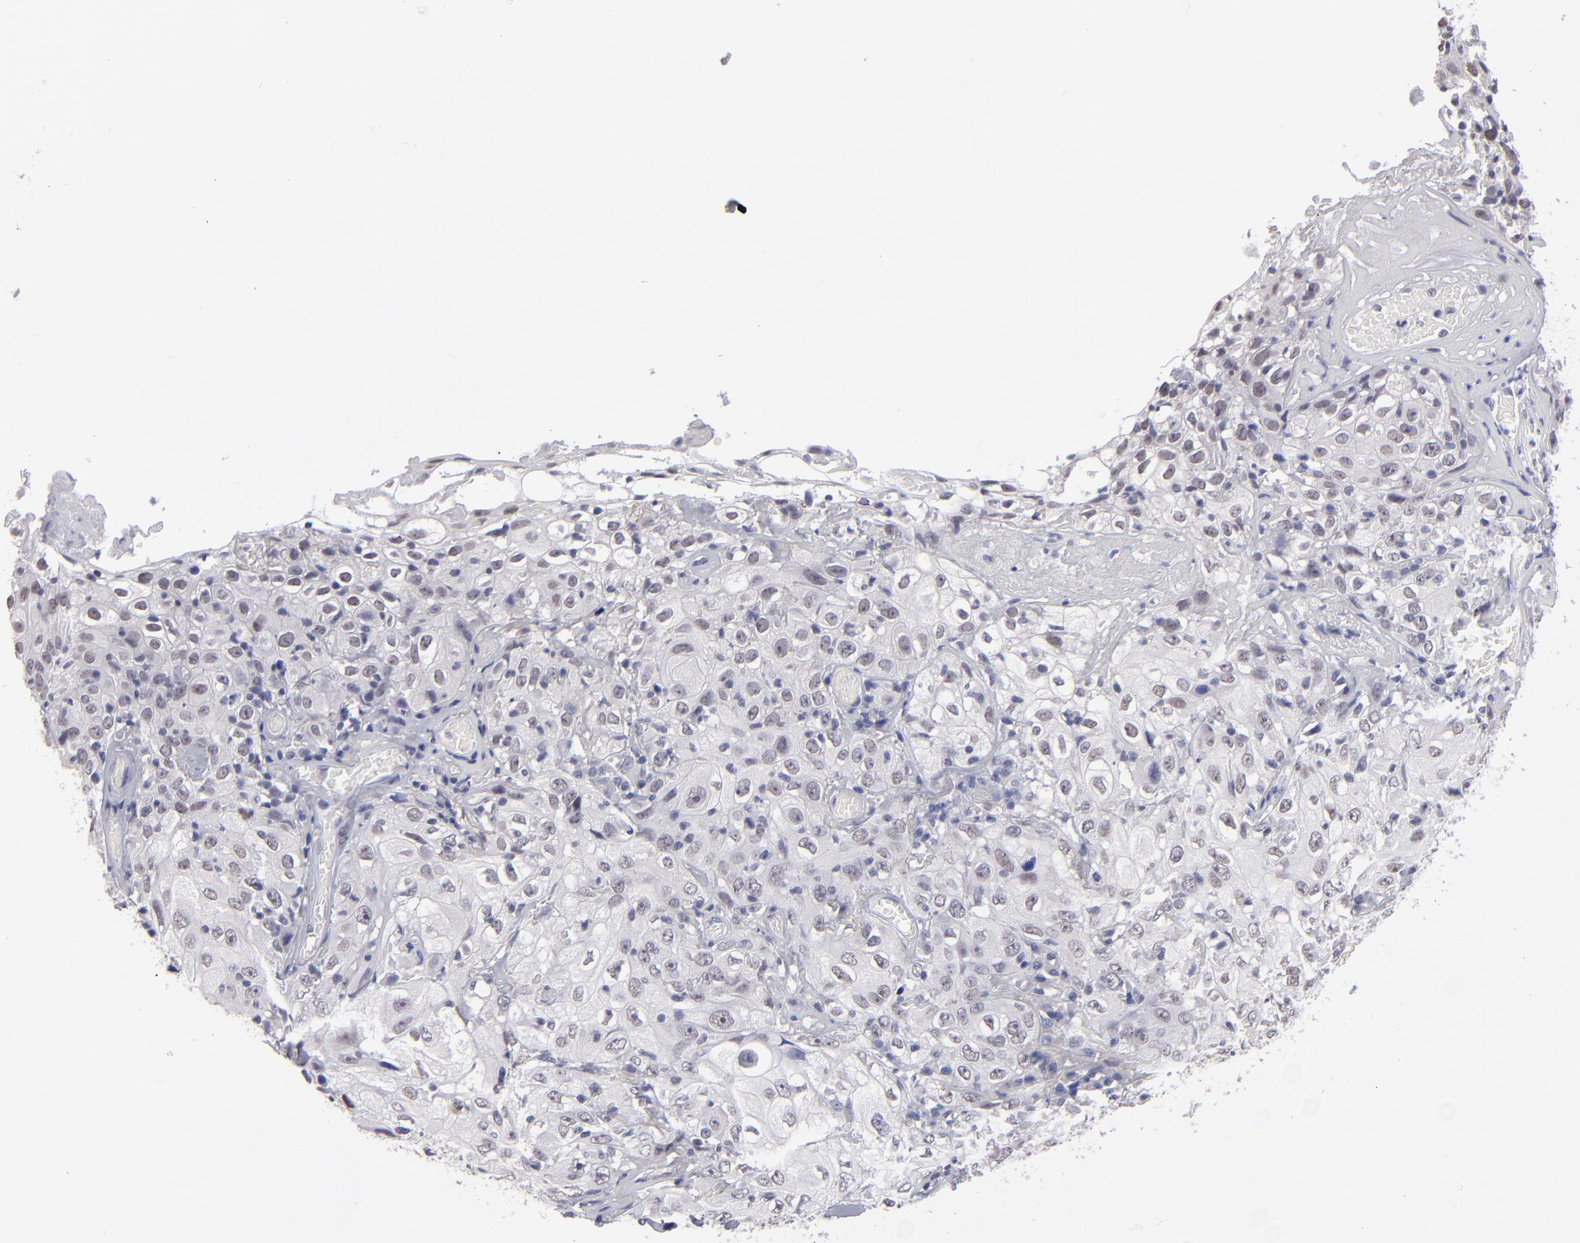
{"staining": {"intensity": "weak", "quantity": "25%-75%", "location": "nuclear"}, "tissue": "skin cancer", "cell_type": "Tumor cells", "image_type": "cancer", "snomed": [{"axis": "morphology", "description": "Squamous cell carcinoma, NOS"}, {"axis": "topography", "description": "Skin"}], "caption": "A photomicrograph of human squamous cell carcinoma (skin) stained for a protein demonstrates weak nuclear brown staining in tumor cells. (Brightfield microscopy of DAB IHC at high magnification).", "gene": "TEX11", "patient": {"sex": "male", "age": 65}}